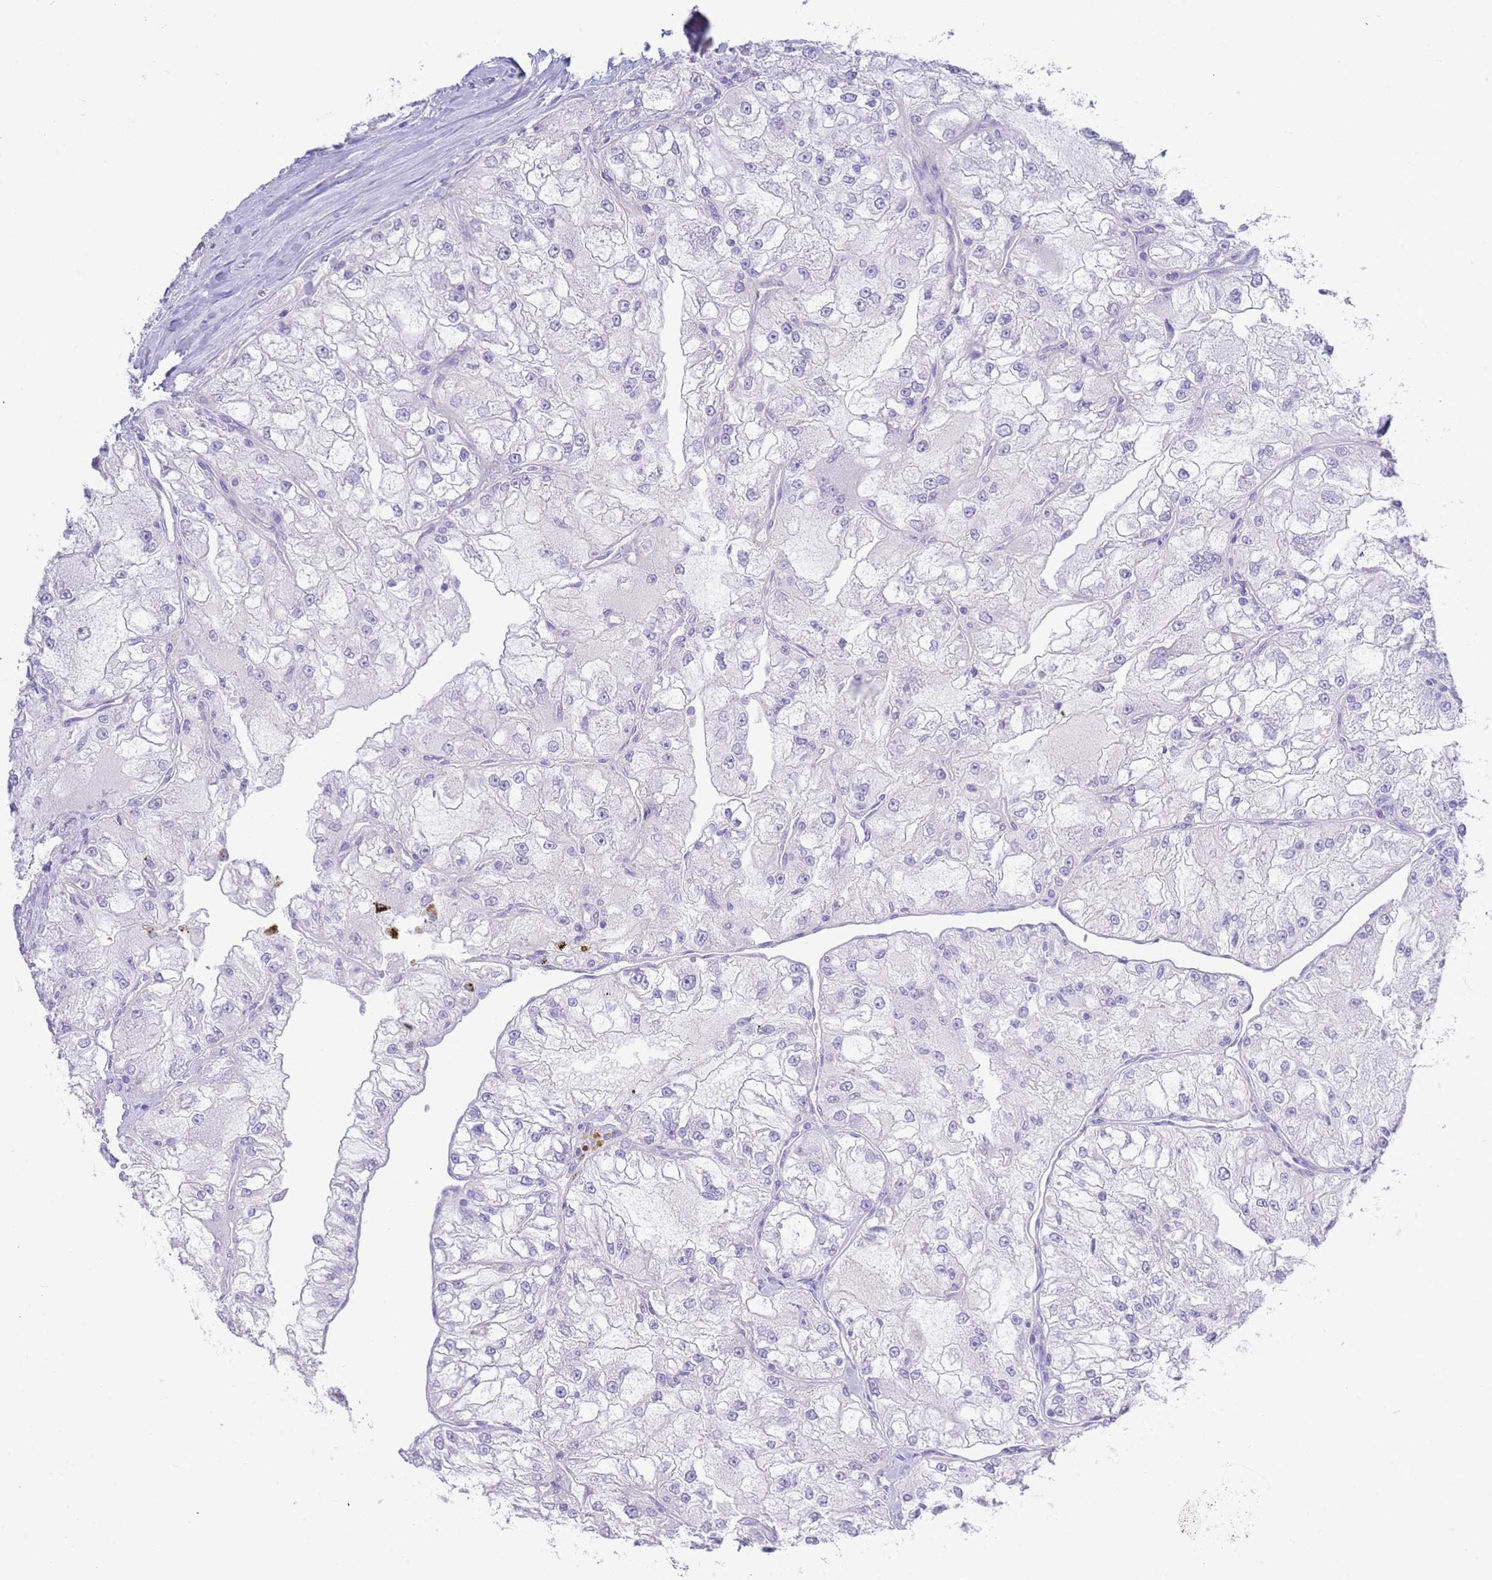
{"staining": {"intensity": "negative", "quantity": "none", "location": "none"}, "tissue": "renal cancer", "cell_type": "Tumor cells", "image_type": "cancer", "snomed": [{"axis": "morphology", "description": "Adenocarcinoma, NOS"}, {"axis": "topography", "description": "Kidney"}], "caption": "Tumor cells show no significant expression in renal cancer (adenocarcinoma). Brightfield microscopy of immunohistochemistry (IHC) stained with DAB (3,3'-diaminobenzidine) (brown) and hematoxylin (blue), captured at high magnification.", "gene": "ACR", "patient": {"sex": "female", "age": 72}}